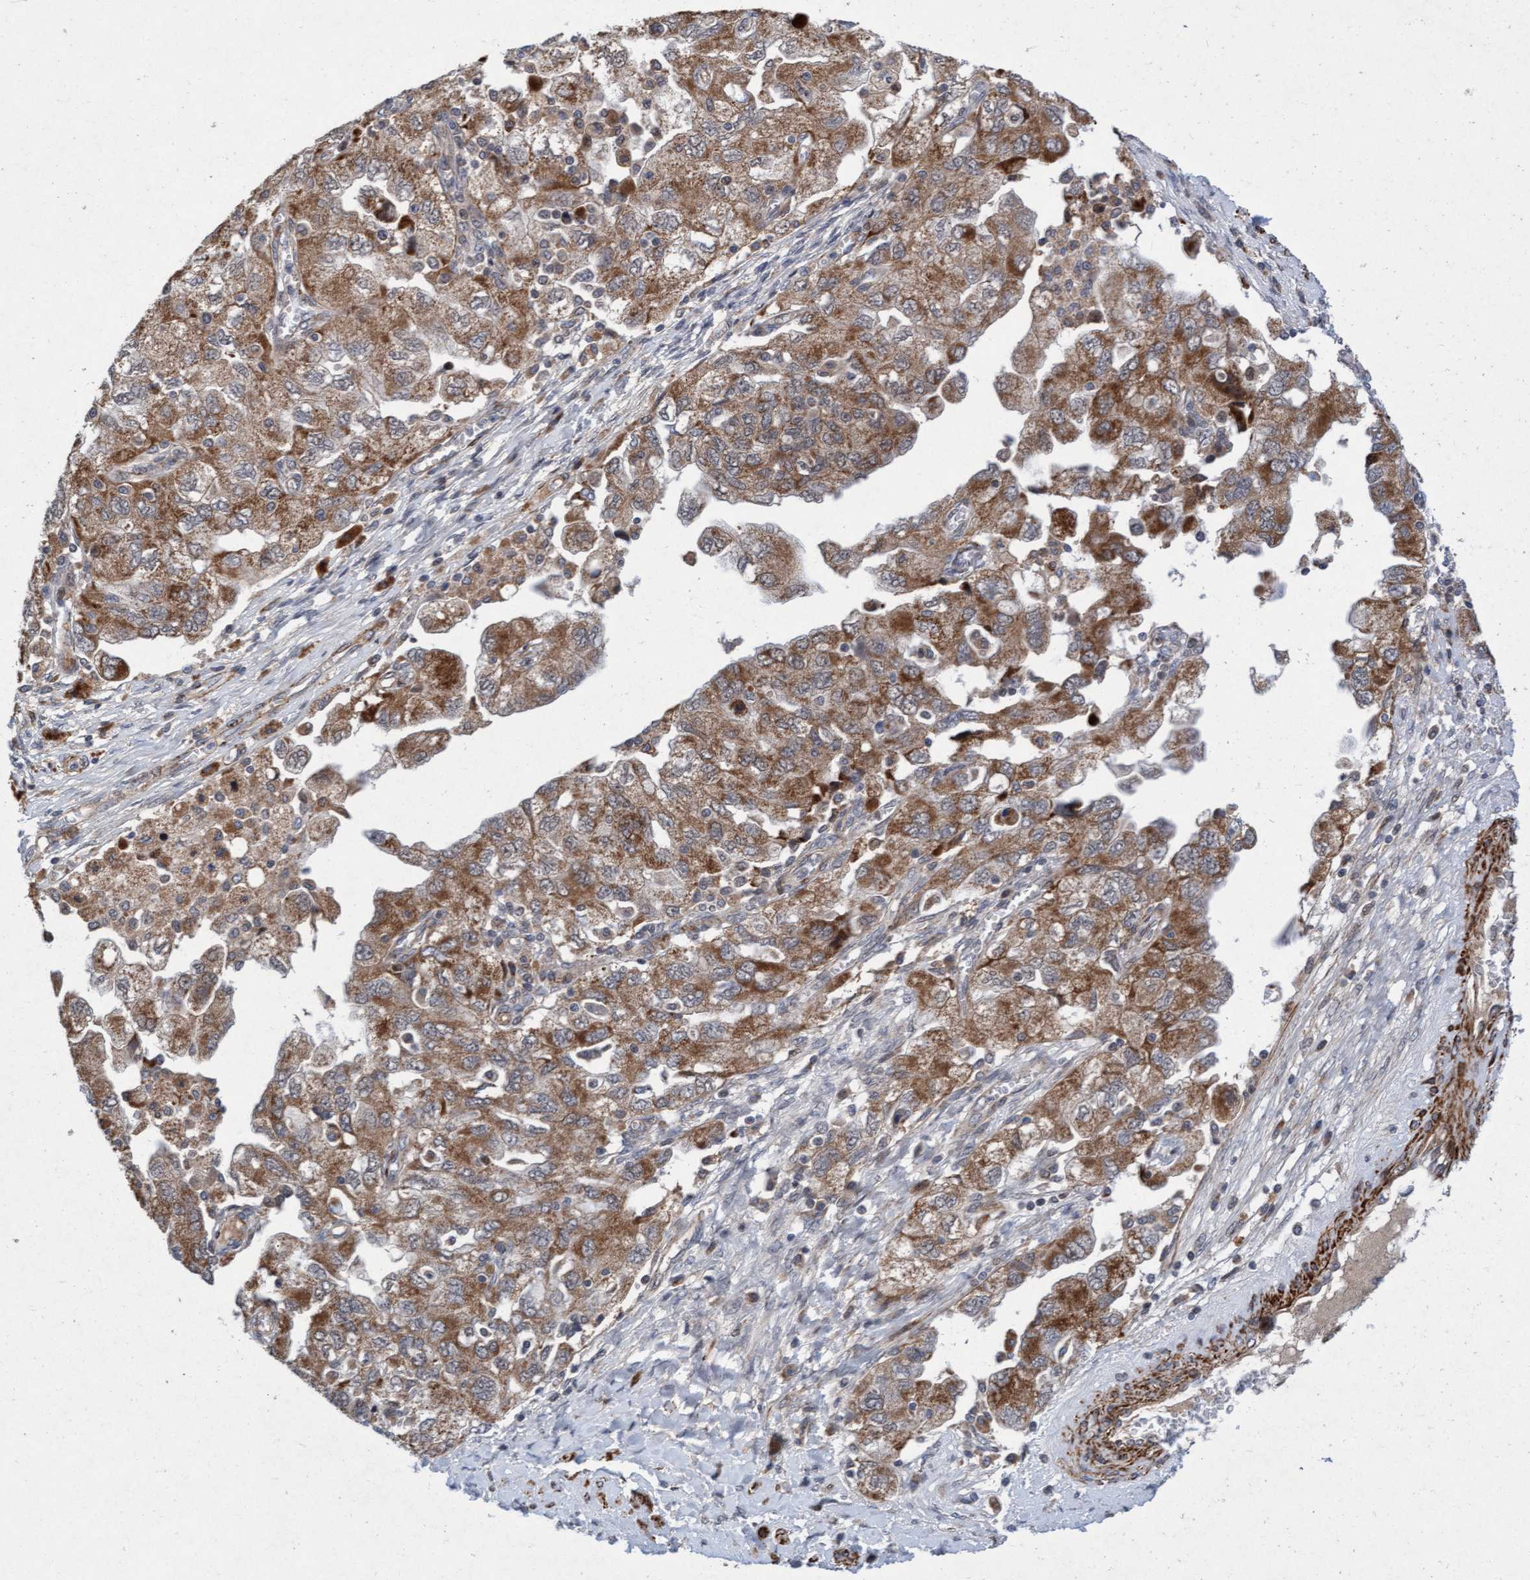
{"staining": {"intensity": "moderate", "quantity": ">75%", "location": "cytoplasmic/membranous"}, "tissue": "ovarian cancer", "cell_type": "Tumor cells", "image_type": "cancer", "snomed": [{"axis": "morphology", "description": "Carcinoma, NOS"}, {"axis": "morphology", "description": "Cystadenocarcinoma, serous, NOS"}, {"axis": "topography", "description": "Ovary"}], "caption": "Moderate cytoplasmic/membranous expression for a protein is present in about >75% of tumor cells of ovarian cancer (serous cystadenocarcinoma) using immunohistochemistry (IHC).", "gene": "TMEM70", "patient": {"sex": "female", "age": 69}}